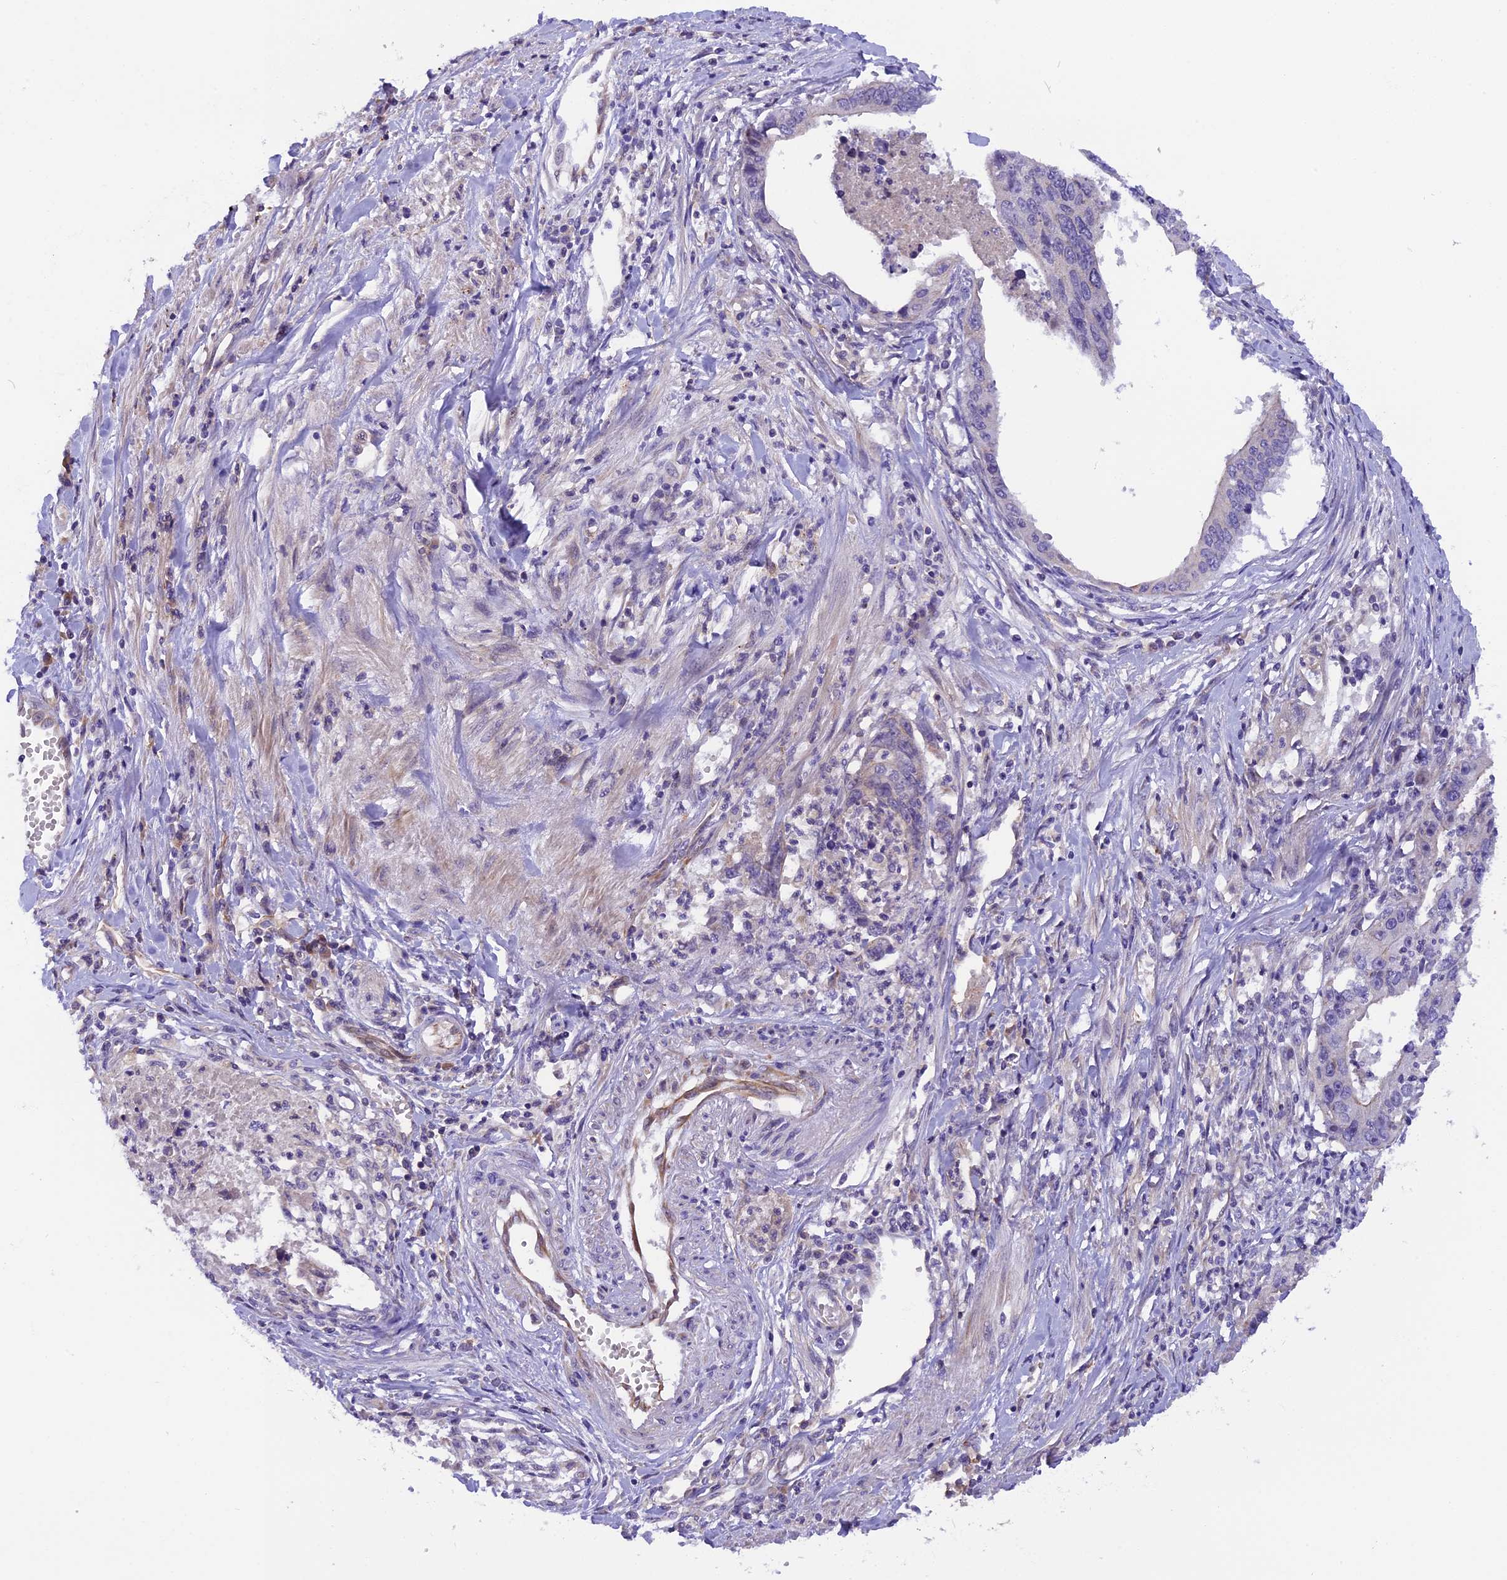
{"staining": {"intensity": "negative", "quantity": "none", "location": "none"}, "tissue": "stomach cancer", "cell_type": "Tumor cells", "image_type": "cancer", "snomed": [{"axis": "morphology", "description": "Adenocarcinoma, NOS"}, {"axis": "topography", "description": "Stomach"}], "caption": "Protein analysis of stomach cancer (adenocarcinoma) shows no significant positivity in tumor cells.", "gene": "CCDC32", "patient": {"sex": "male", "age": 59}}